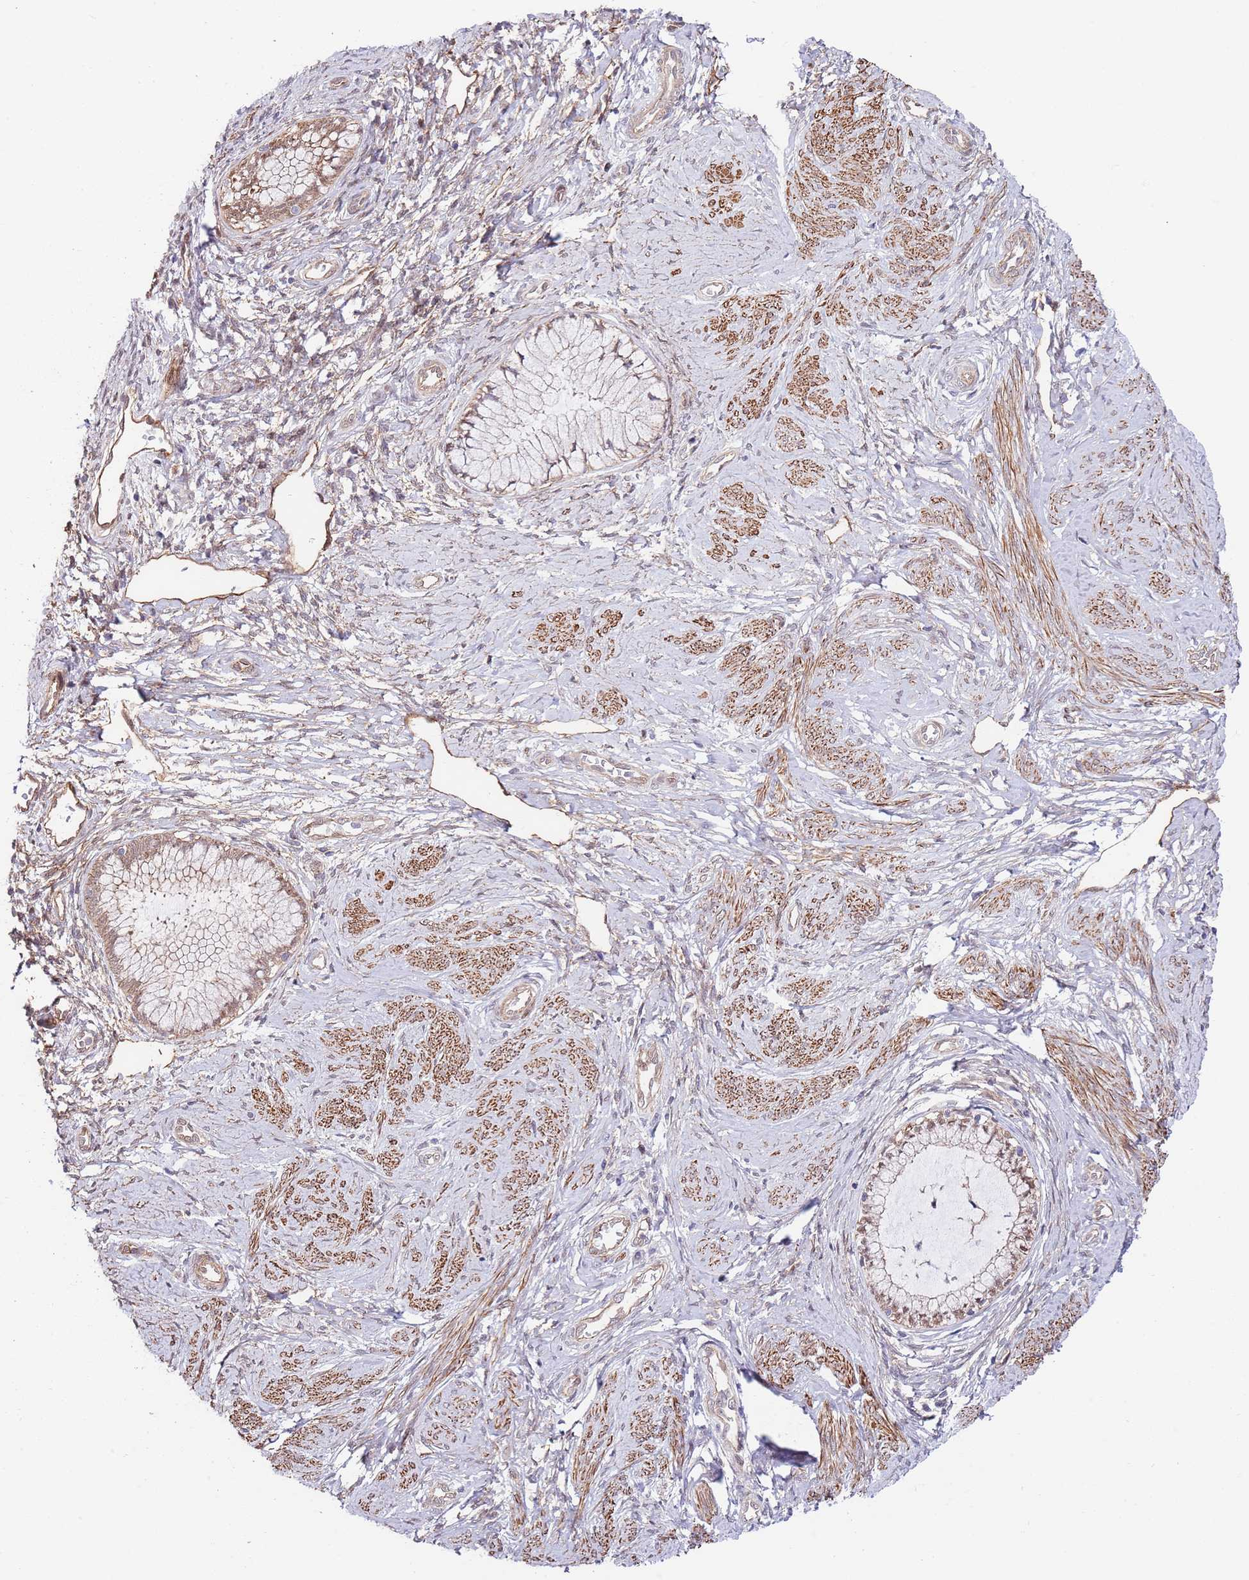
{"staining": {"intensity": "weak", "quantity": ">75%", "location": "cytoplasmic/membranous"}, "tissue": "cervical cancer", "cell_type": "Tumor cells", "image_type": "cancer", "snomed": [{"axis": "morphology", "description": "Adenocarcinoma, NOS"}, {"axis": "topography", "description": "Cervix"}], "caption": "Adenocarcinoma (cervical) stained with a brown dye reveals weak cytoplasmic/membranous positive expression in approximately >75% of tumor cells.", "gene": "BPNT1", "patient": {"sex": "female", "age": 36}}